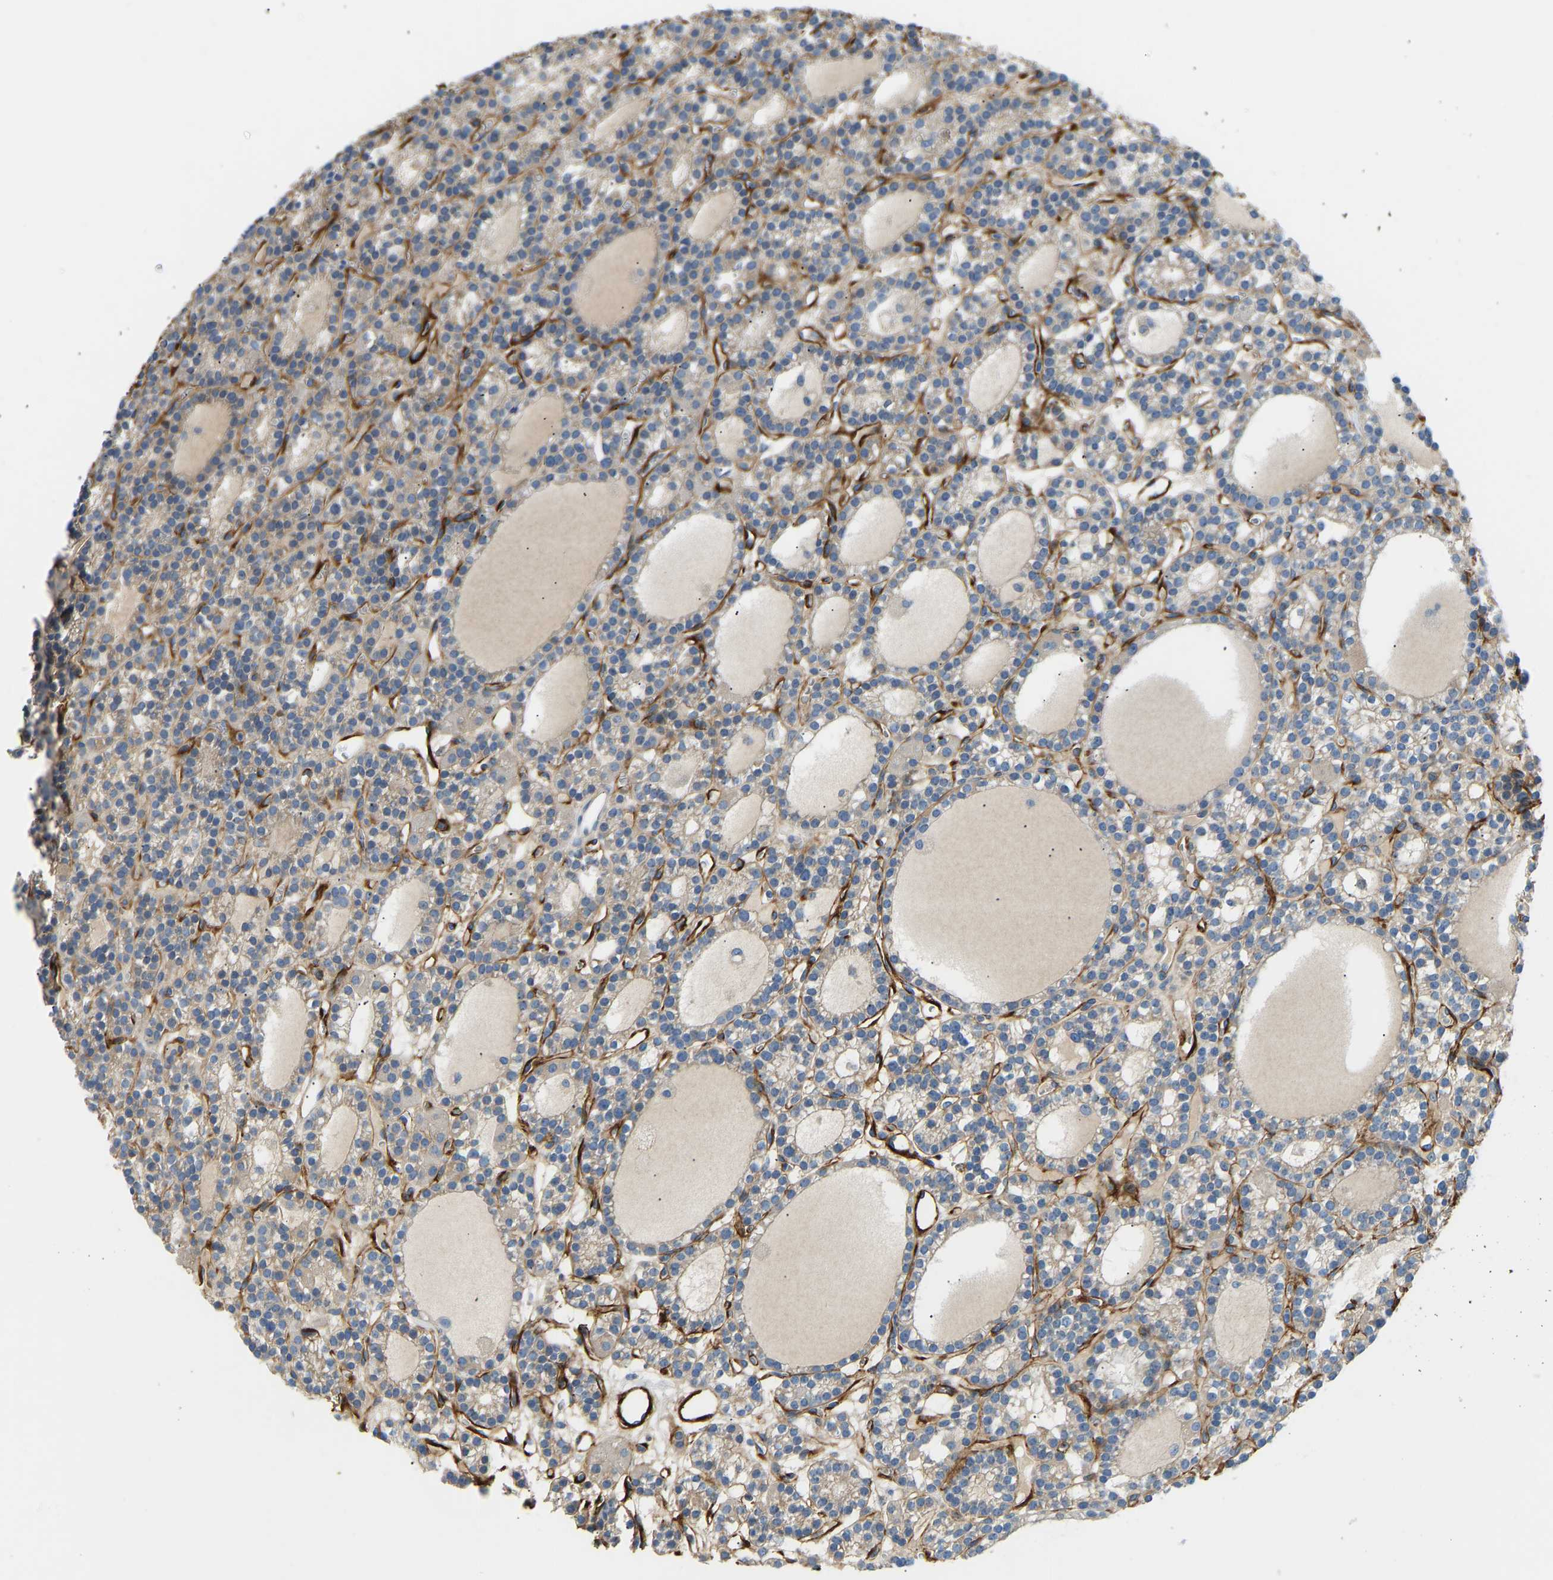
{"staining": {"intensity": "moderate", "quantity": "25%-75%", "location": "cytoplasmic/membranous"}, "tissue": "parathyroid gland", "cell_type": "Glandular cells", "image_type": "normal", "snomed": [{"axis": "morphology", "description": "Normal tissue, NOS"}, {"axis": "morphology", "description": "Adenoma, NOS"}, {"axis": "topography", "description": "Parathyroid gland"}], "caption": "Protein expression by immunohistochemistry (IHC) displays moderate cytoplasmic/membranous expression in about 25%-75% of glandular cells in normal parathyroid gland.", "gene": "COL15A1", "patient": {"sex": "female", "age": 58}}